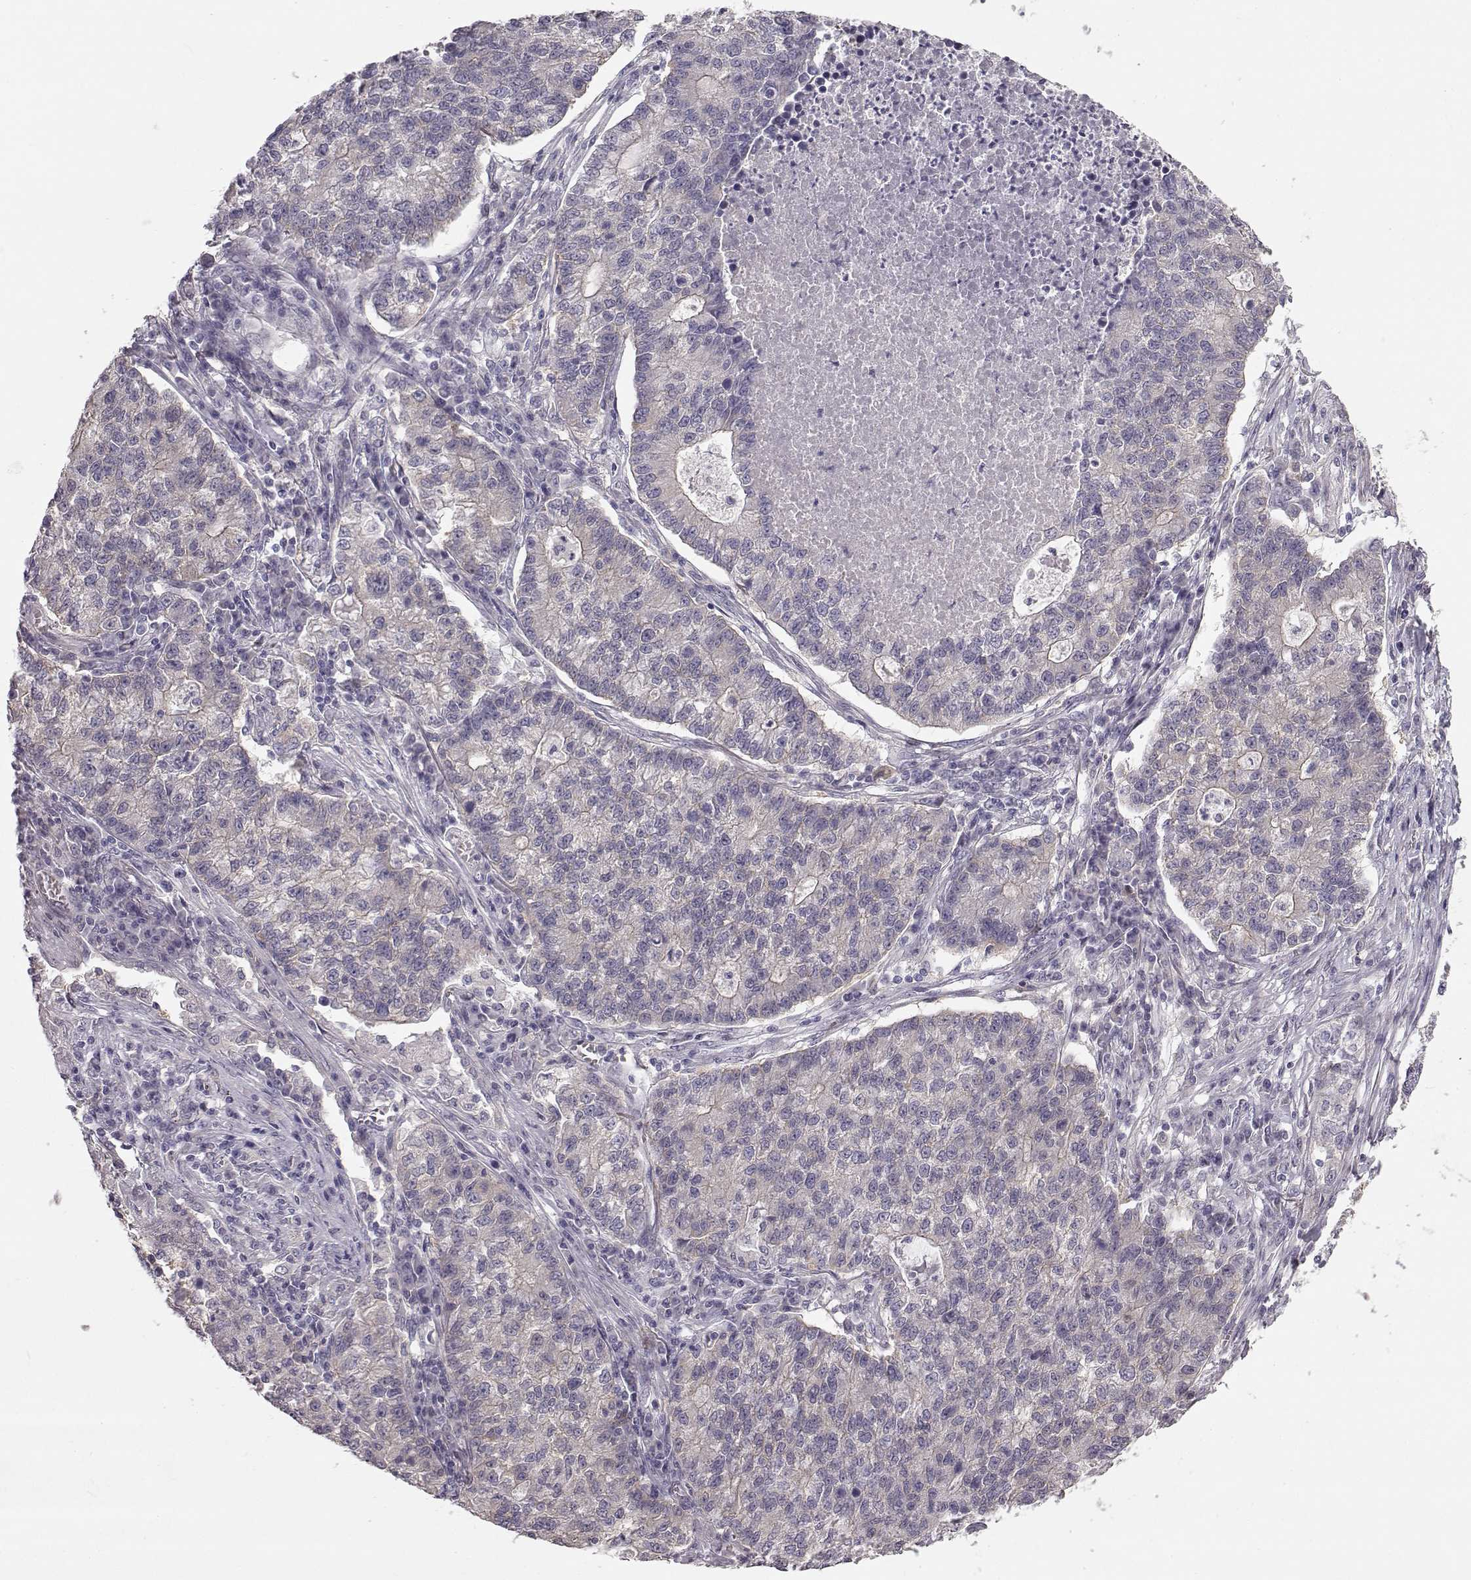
{"staining": {"intensity": "weak", "quantity": "25%-75%", "location": "cytoplasmic/membranous"}, "tissue": "lung cancer", "cell_type": "Tumor cells", "image_type": "cancer", "snomed": [{"axis": "morphology", "description": "Adenocarcinoma, NOS"}, {"axis": "topography", "description": "Lung"}], "caption": "About 25%-75% of tumor cells in lung cancer (adenocarcinoma) show weak cytoplasmic/membranous protein staining as visualized by brown immunohistochemical staining.", "gene": "GPR50", "patient": {"sex": "male", "age": 57}}